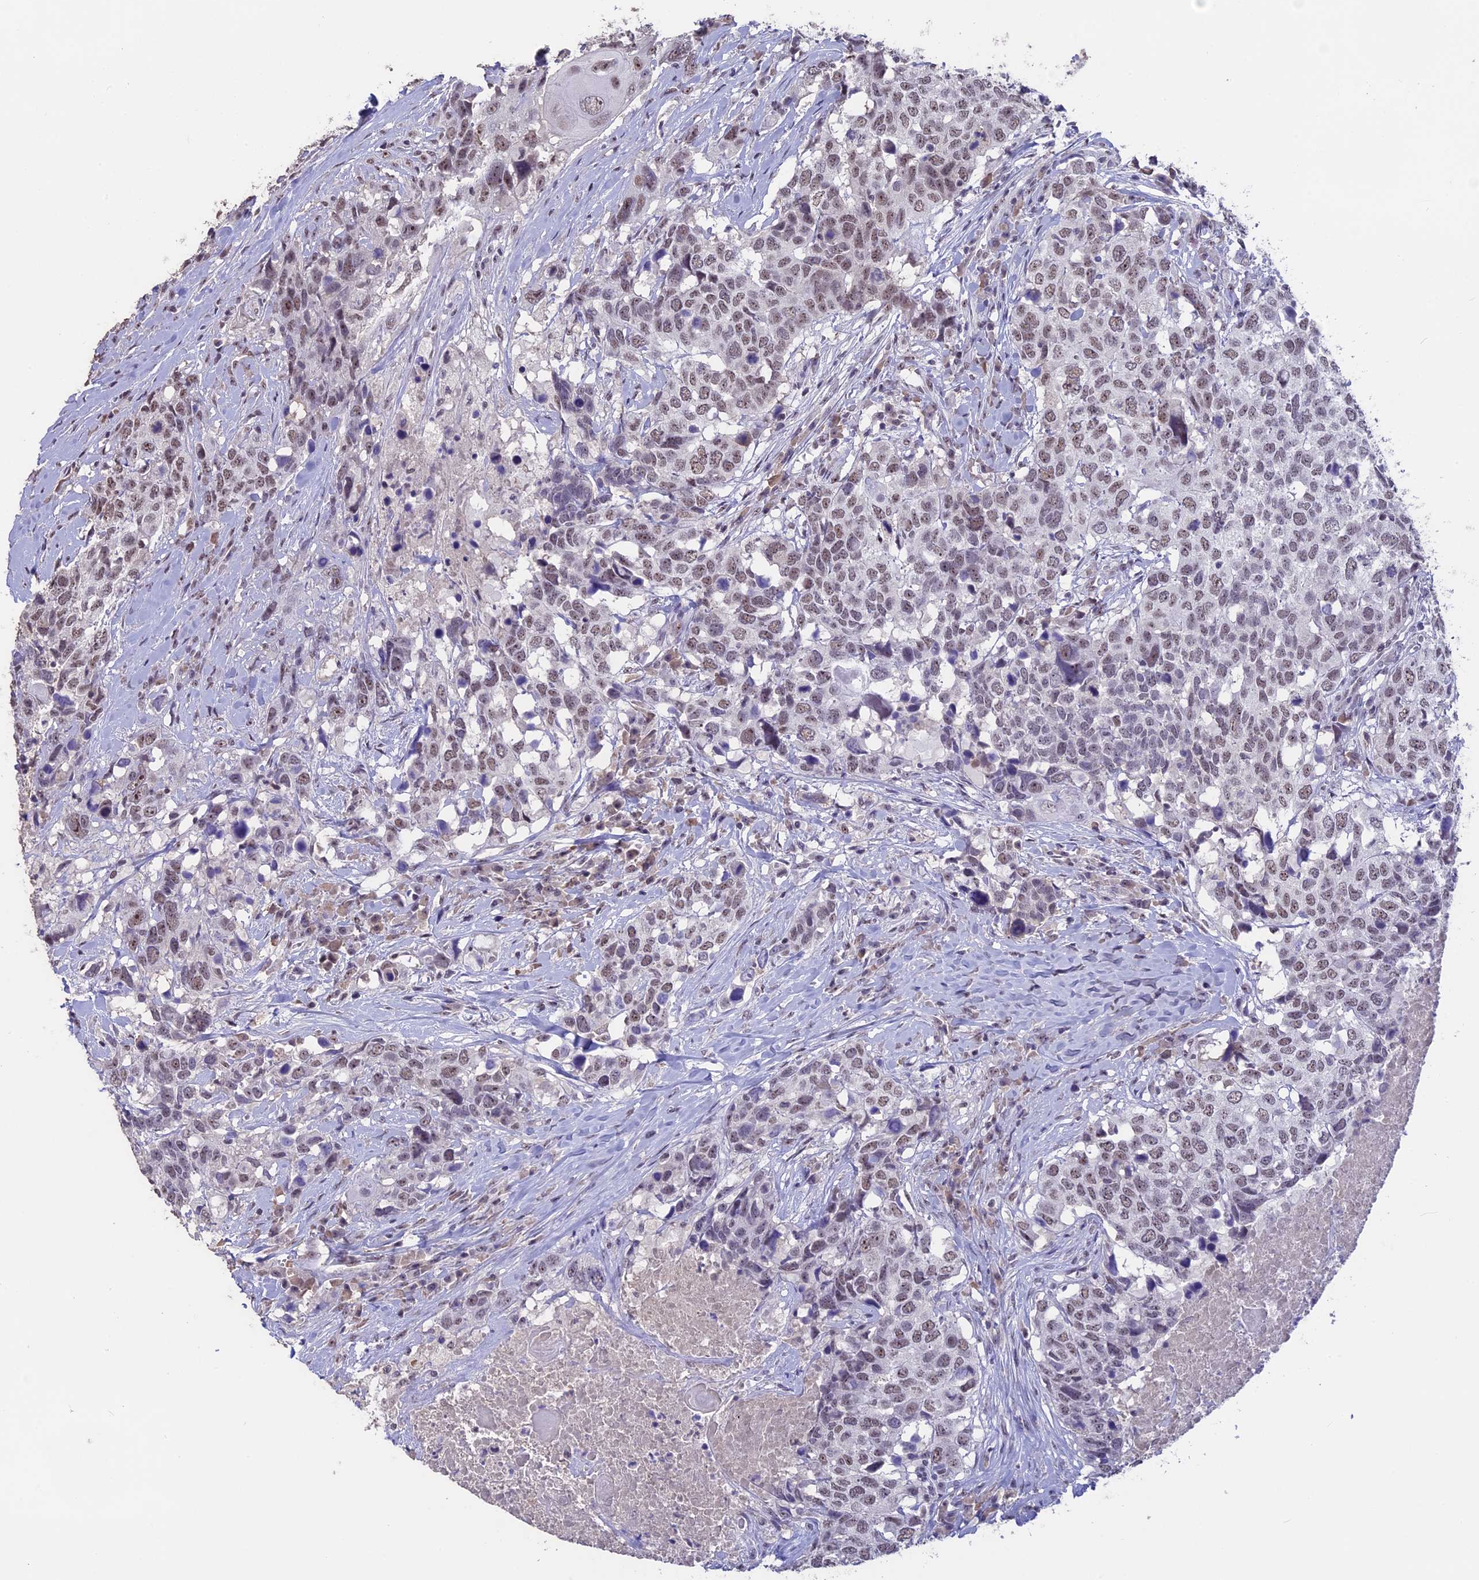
{"staining": {"intensity": "weak", "quantity": "25%-75%", "location": "nuclear"}, "tissue": "head and neck cancer", "cell_type": "Tumor cells", "image_type": "cancer", "snomed": [{"axis": "morphology", "description": "Squamous cell carcinoma, NOS"}, {"axis": "topography", "description": "Head-Neck"}], "caption": "Immunohistochemical staining of squamous cell carcinoma (head and neck) reveals low levels of weak nuclear protein positivity in approximately 25%-75% of tumor cells.", "gene": "SETD2", "patient": {"sex": "male", "age": 66}}